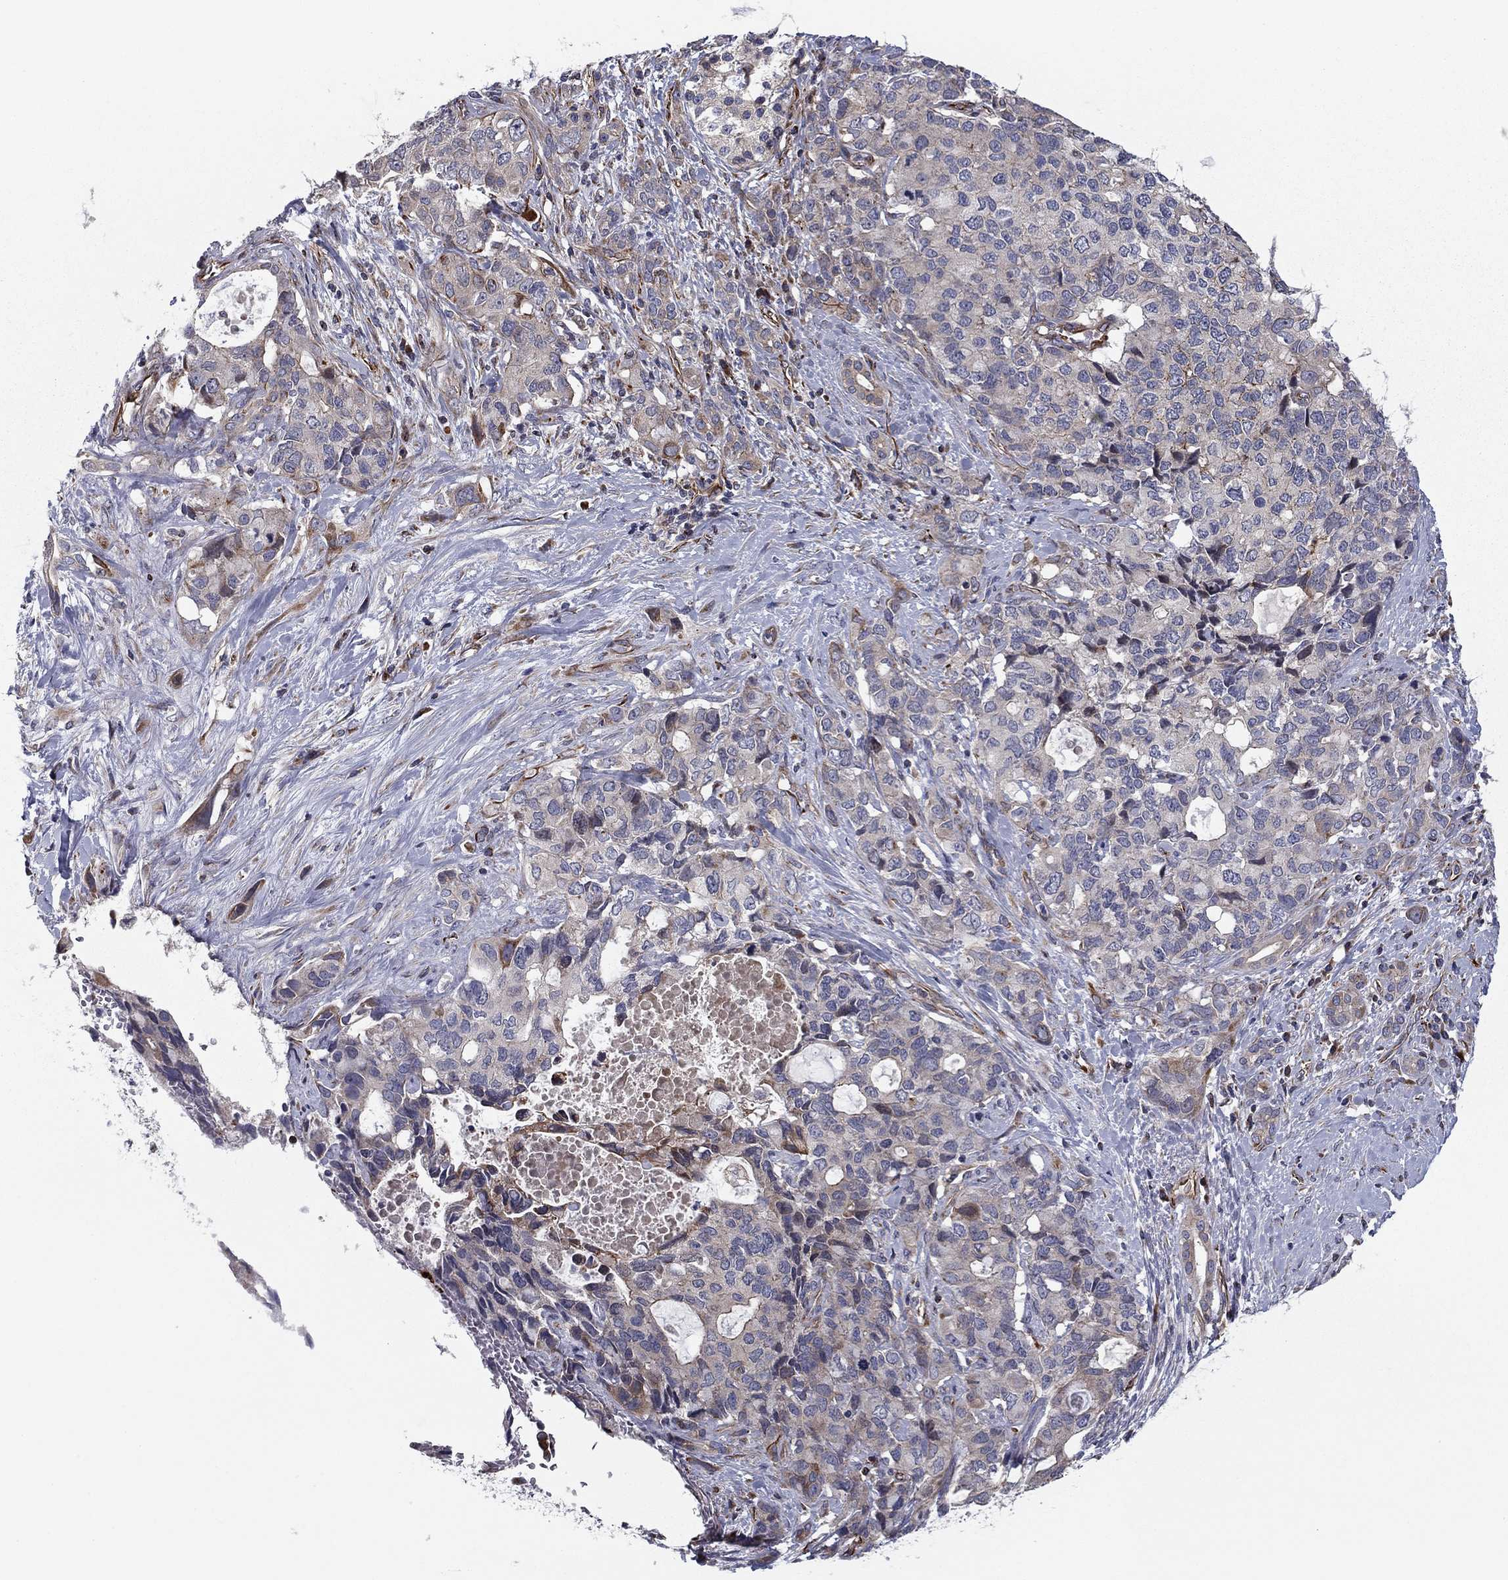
{"staining": {"intensity": "moderate", "quantity": "<25%", "location": "cytoplasmic/membranous"}, "tissue": "pancreatic cancer", "cell_type": "Tumor cells", "image_type": "cancer", "snomed": [{"axis": "morphology", "description": "Adenocarcinoma, NOS"}, {"axis": "topography", "description": "Pancreas"}], "caption": "A histopathology image showing moderate cytoplasmic/membranous expression in approximately <25% of tumor cells in adenocarcinoma (pancreatic), as visualized by brown immunohistochemical staining.", "gene": "CLSTN1", "patient": {"sex": "female", "age": 56}}